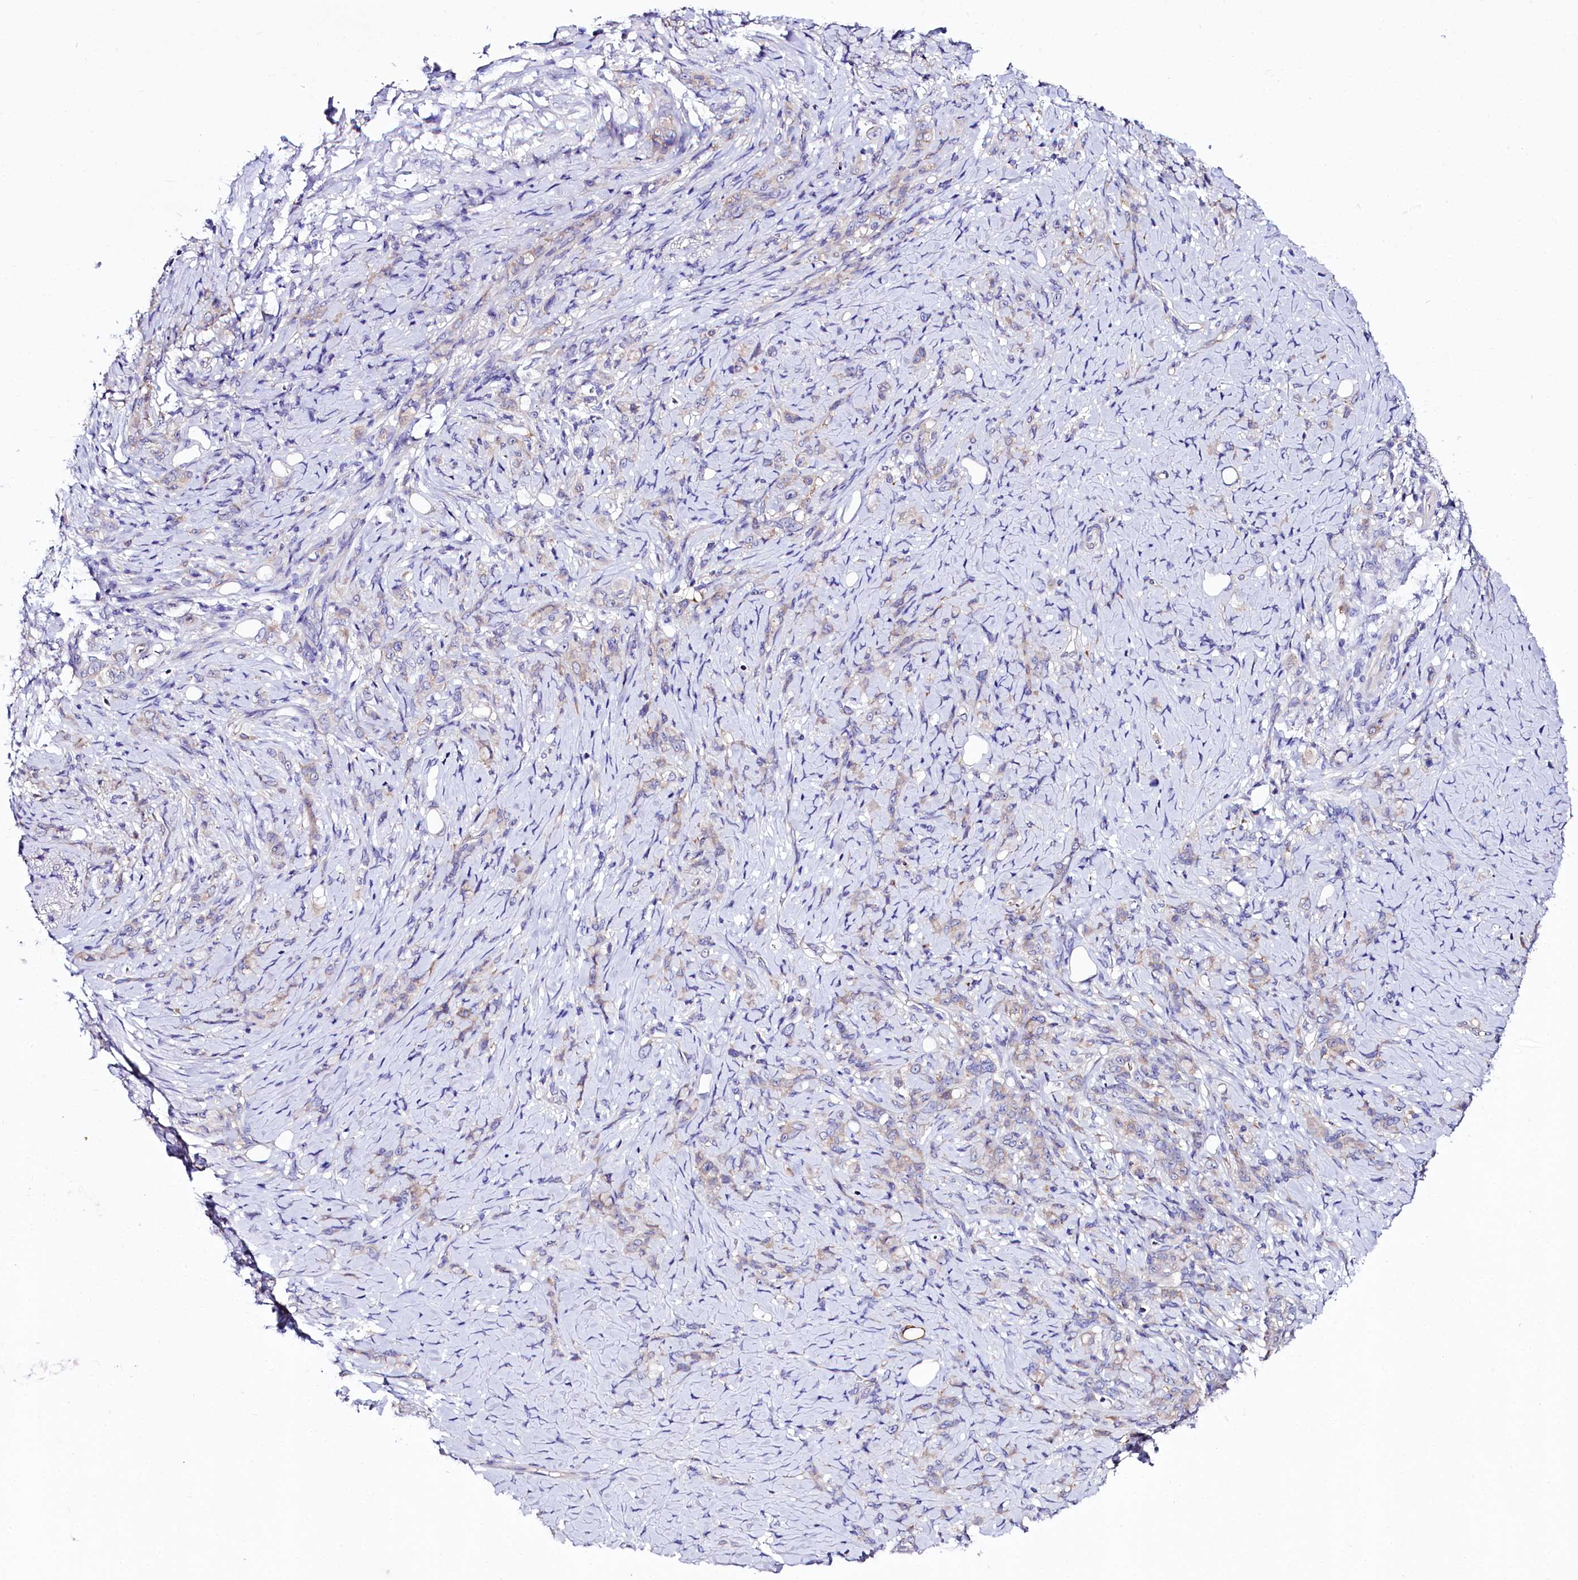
{"staining": {"intensity": "negative", "quantity": "none", "location": "none"}, "tissue": "stomach cancer", "cell_type": "Tumor cells", "image_type": "cancer", "snomed": [{"axis": "morphology", "description": "Adenocarcinoma, NOS"}, {"axis": "topography", "description": "Stomach"}], "caption": "Immunohistochemistry of adenocarcinoma (stomach) shows no staining in tumor cells.", "gene": "ABHD5", "patient": {"sex": "female", "age": 79}}